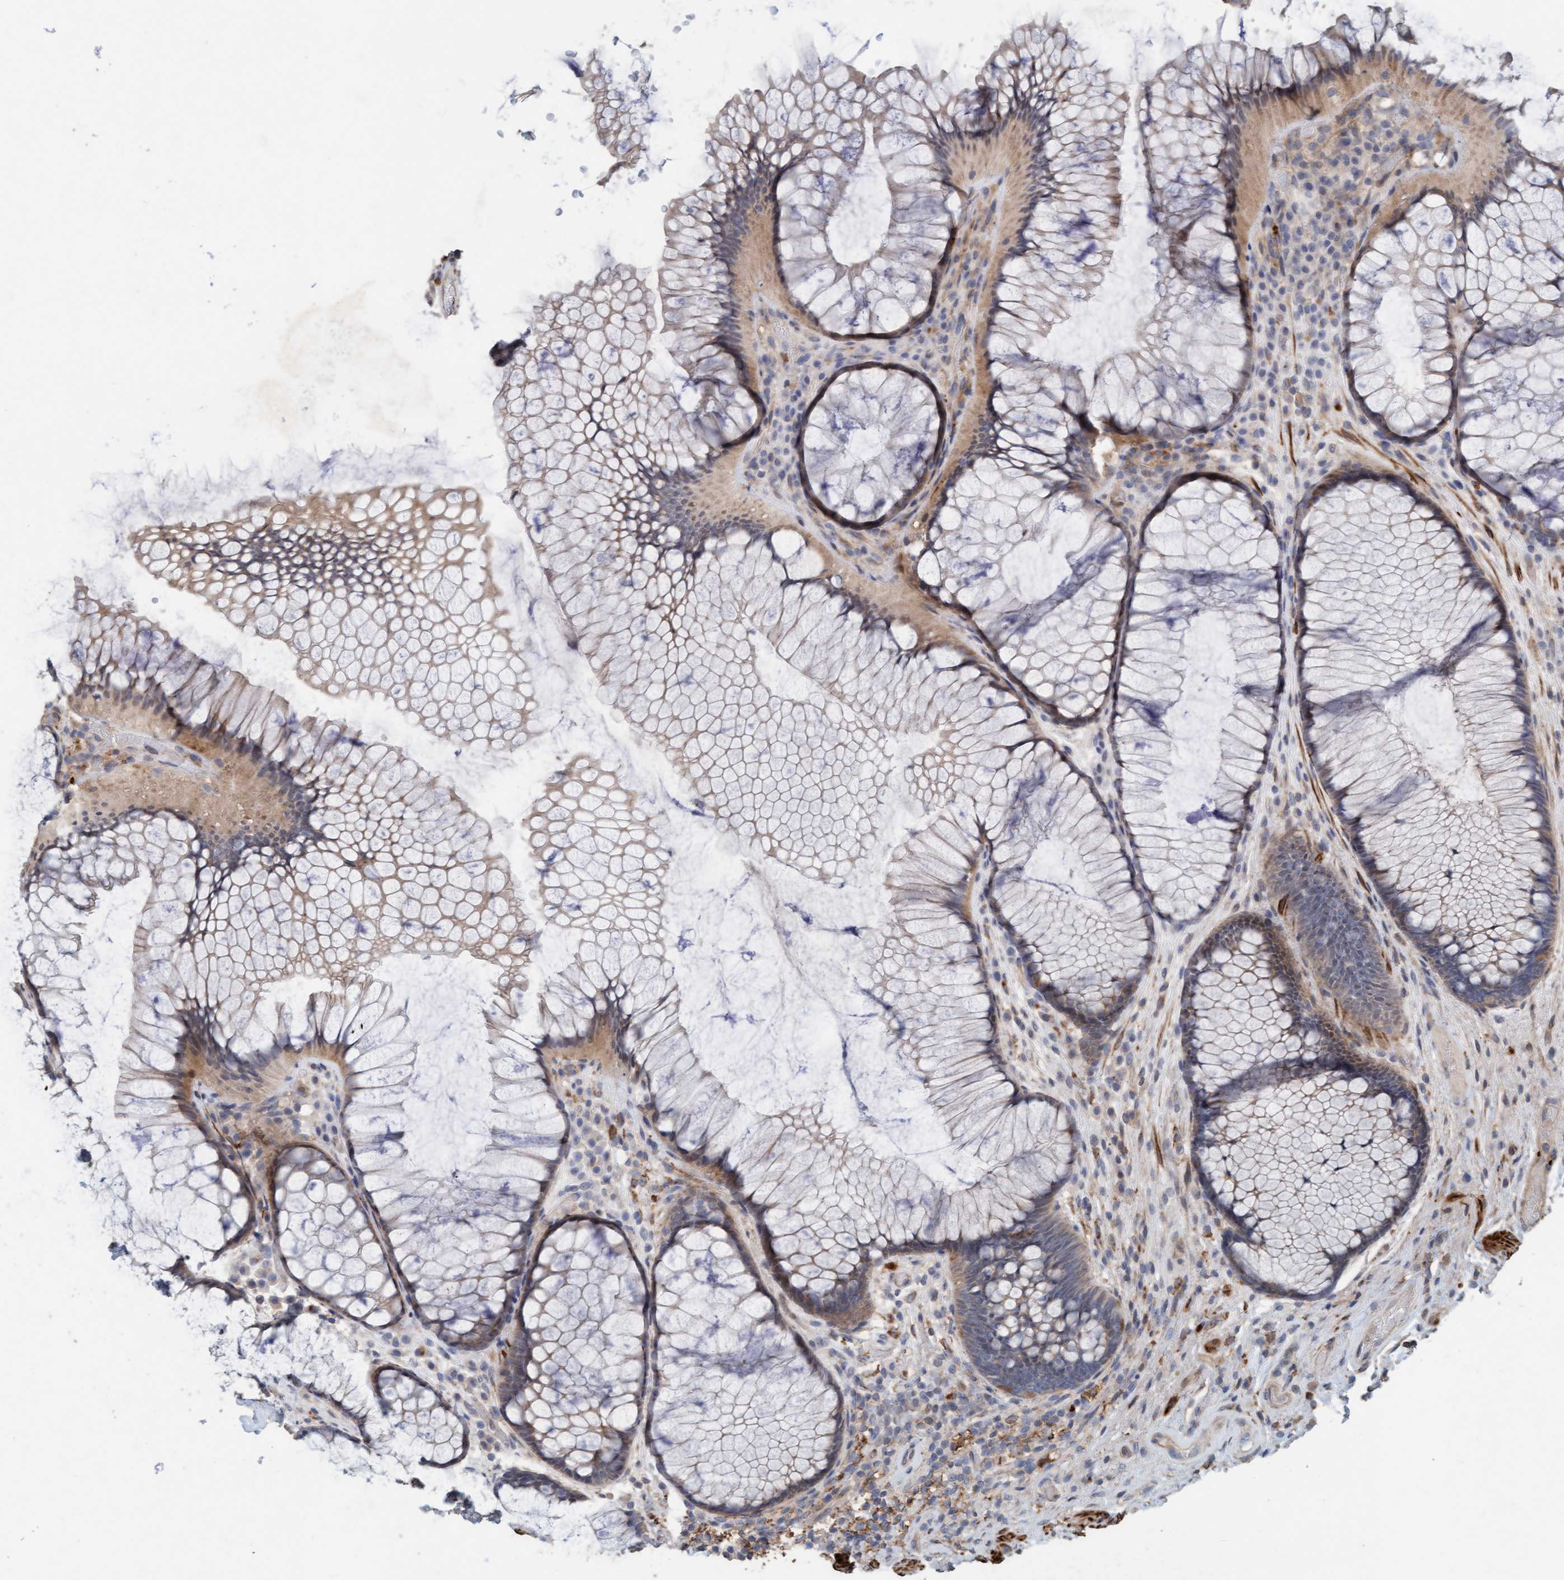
{"staining": {"intensity": "weak", "quantity": "25%-75%", "location": "cytoplasmic/membranous"}, "tissue": "rectum", "cell_type": "Glandular cells", "image_type": "normal", "snomed": [{"axis": "morphology", "description": "Normal tissue, NOS"}, {"axis": "topography", "description": "Rectum"}], "caption": "Weak cytoplasmic/membranous positivity is identified in approximately 25%-75% of glandular cells in normal rectum. (DAB (3,3'-diaminobenzidine) IHC, brown staining for protein, blue staining for nuclei).", "gene": "LONRF1", "patient": {"sex": "male", "age": 51}}